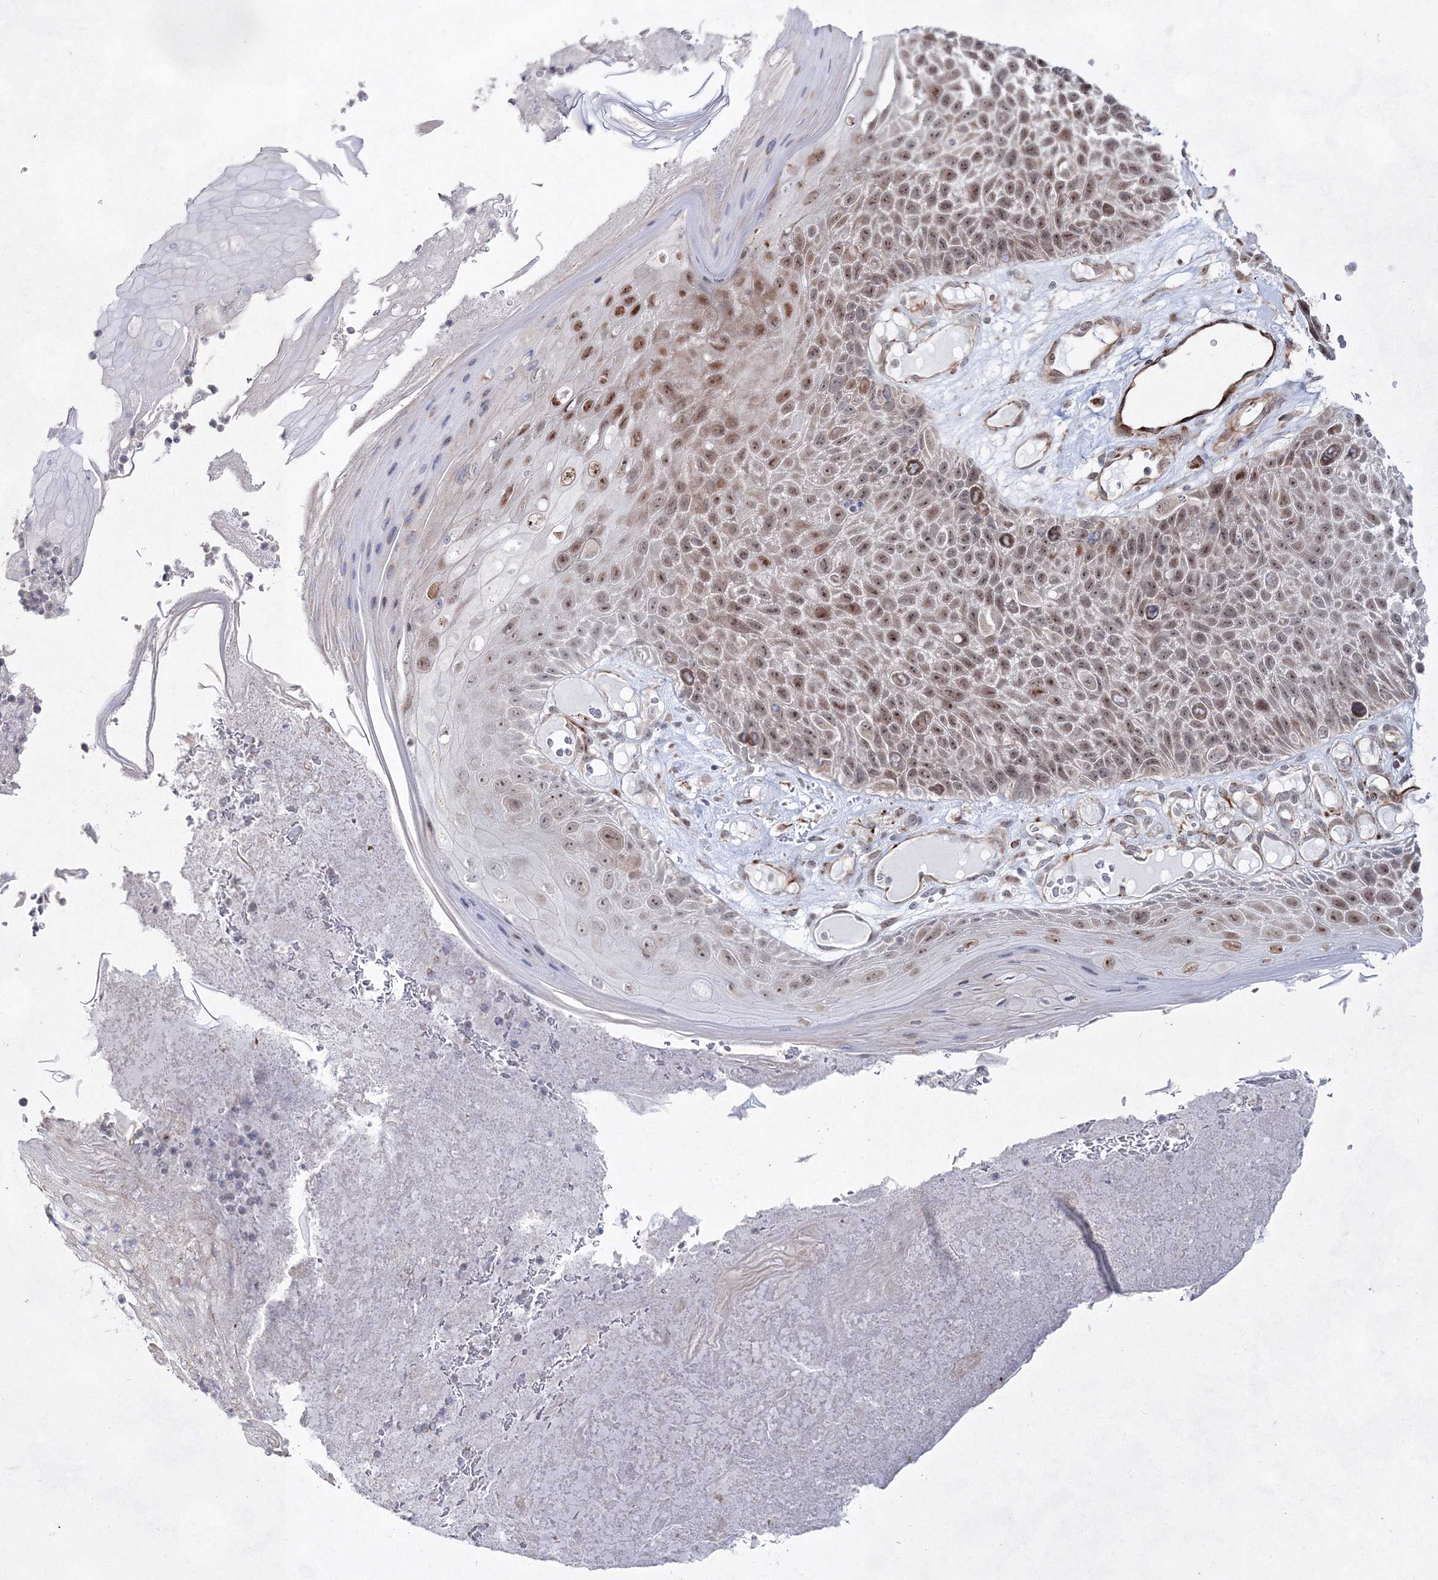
{"staining": {"intensity": "moderate", "quantity": ">75%", "location": "nuclear"}, "tissue": "skin cancer", "cell_type": "Tumor cells", "image_type": "cancer", "snomed": [{"axis": "morphology", "description": "Squamous cell carcinoma, NOS"}, {"axis": "topography", "description": "Skin"}], "caption": "Moderate nuclear expression for a protein is appreciated in about >75% of tumor cells of skin cancer (squamous cell carcinoma) using immunohistochemistry (IHC).", "gene": "SNIP1", "patient": {"sex": "female", "age": 88}}